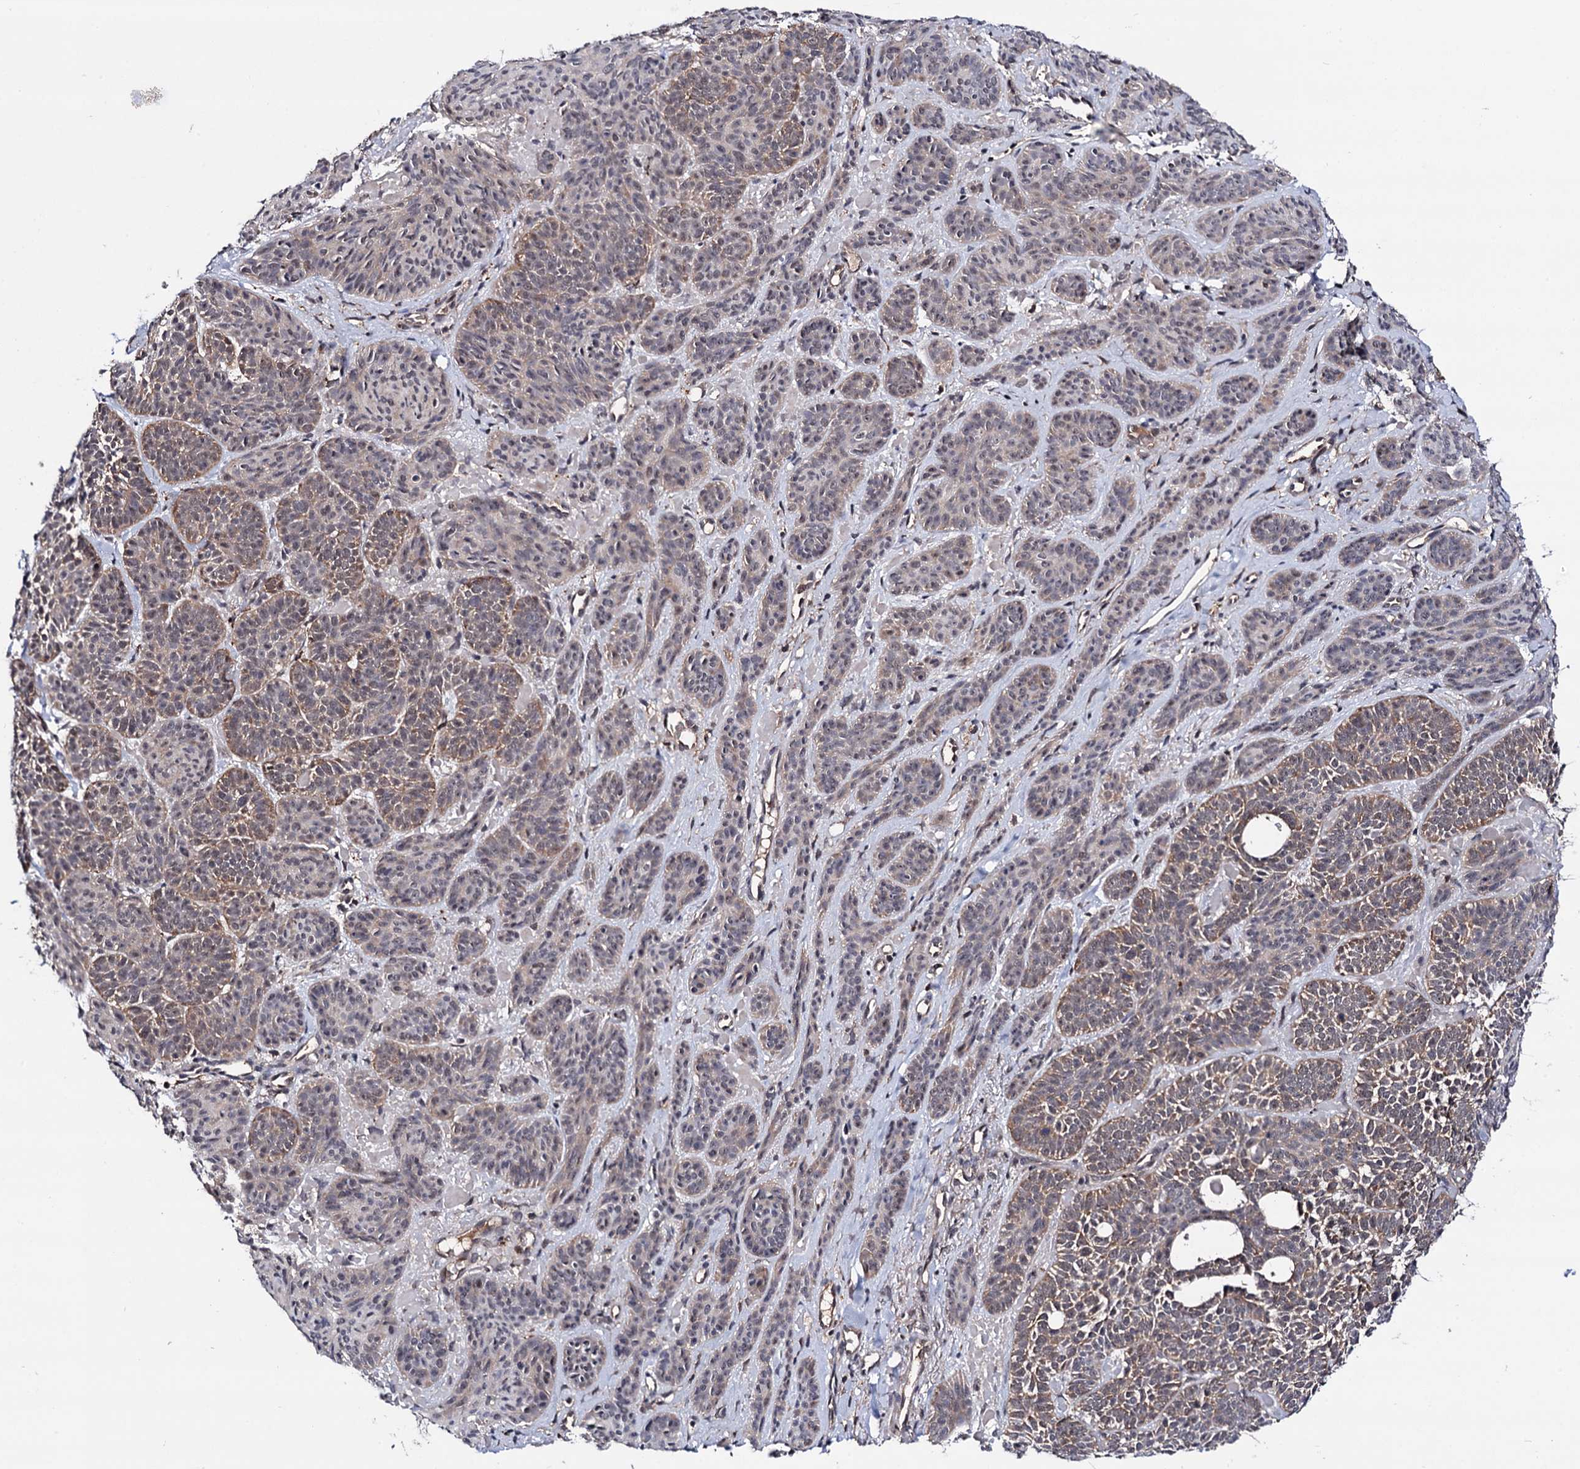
{"staining": {"intensity": "weak", "quantity": "25%-75%", "location": "cytoplasmic/membranous"}, "tissue": "skin cancer", "cell_type": "Tumor cells", "image_type": "cancer", "snomed": [{"axis": "morphology", "description": "Basal cell carcinoma"}, {"axis": "topography", "description": "Skin"}], "caption": "Skin cancer stained for a protein (brown) shows weak cytoplasmic/membranous positive expression in about 25%-75% of tumor cells.", "gene": "MICAL2", "patient": {"sex": "male", "age": 85}}